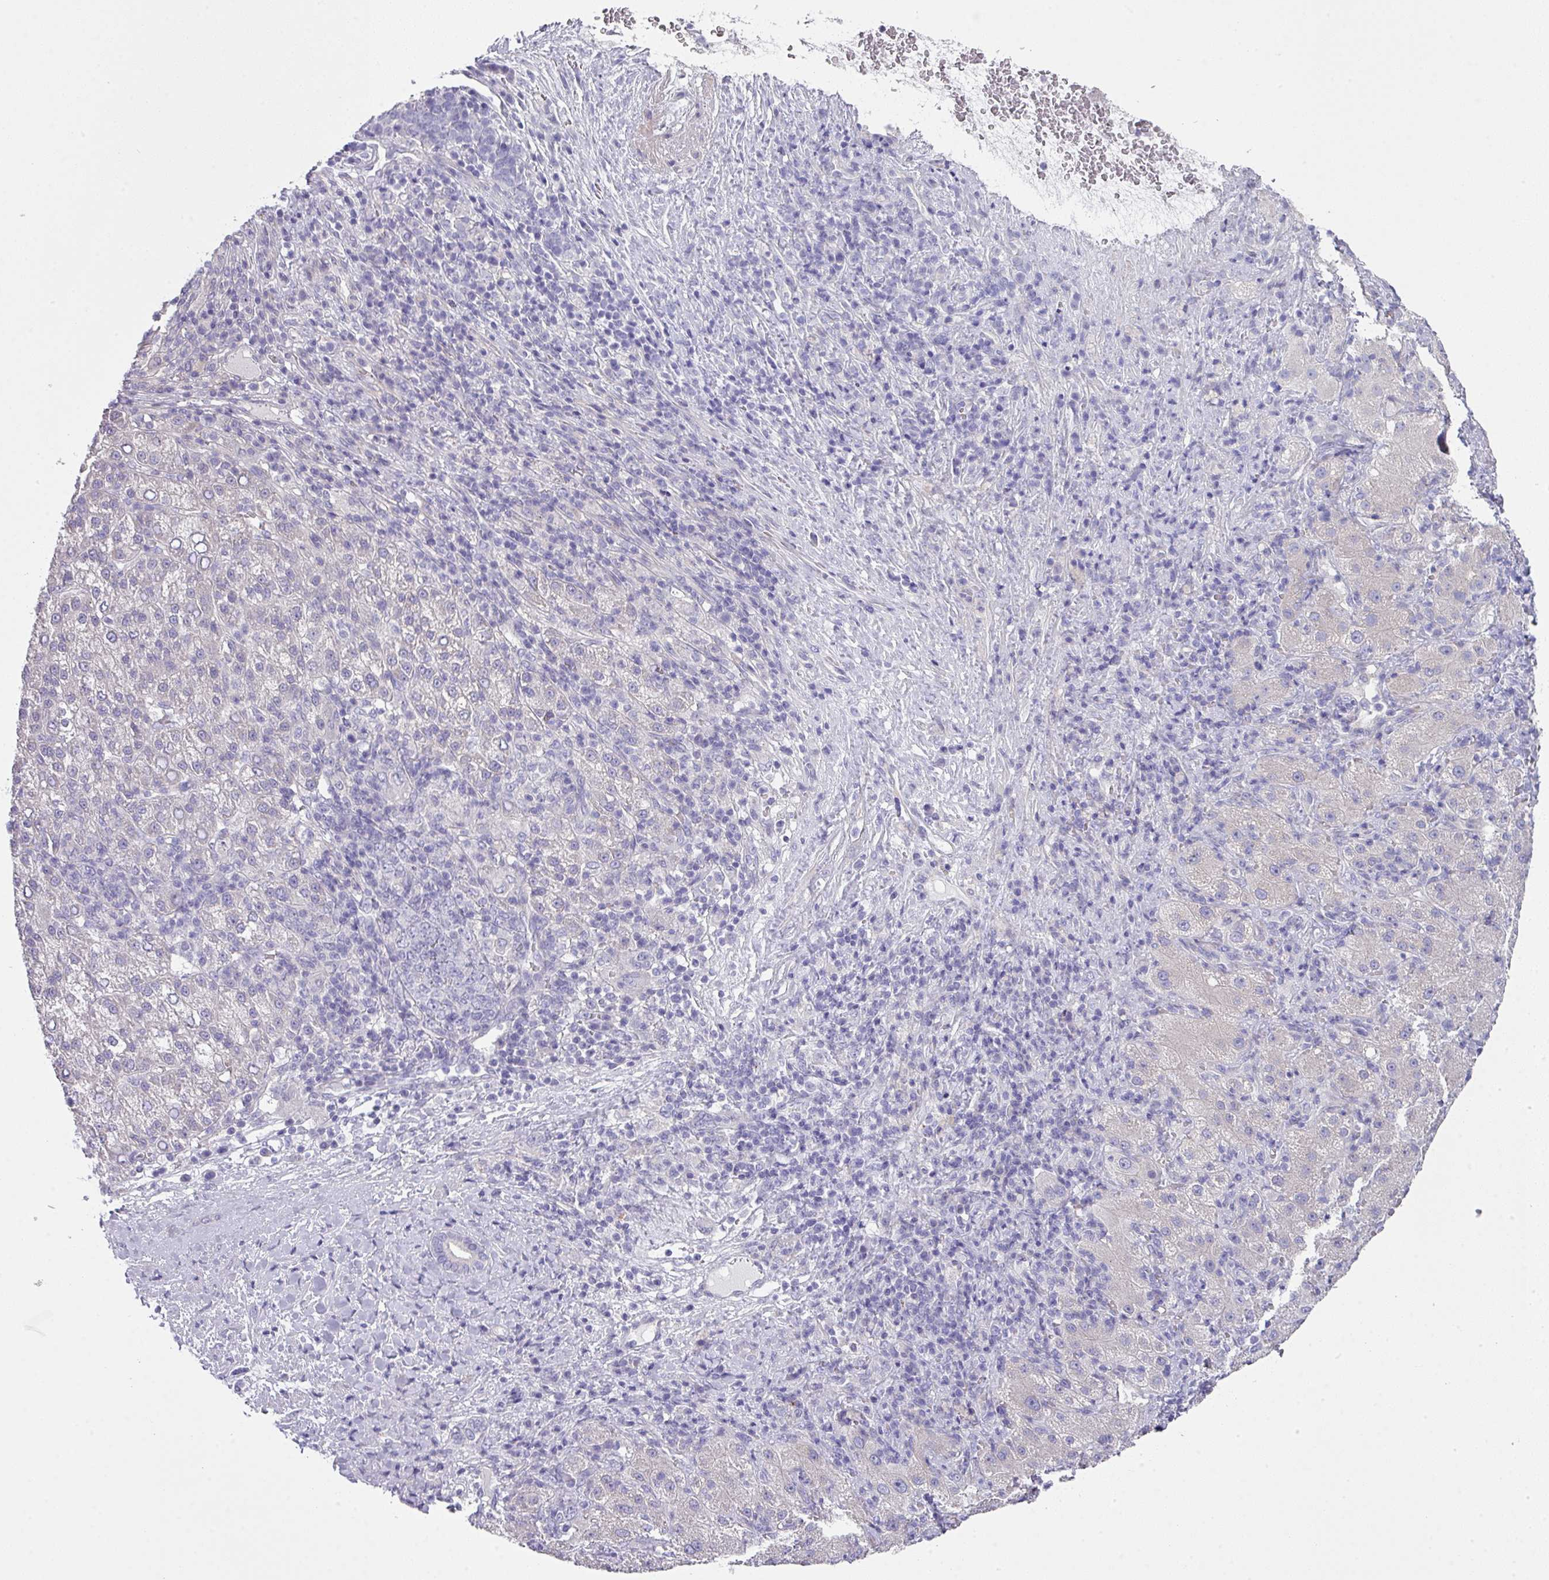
{"staining": {"intensity": "negative", "quantity": "none", "location": "none"}, "tissue": "liver cancer", "cell_type": "Tumor cells", "image_type": "cancer", "snomed": [{"axis": "morphology", "description": "Carcinoma, Hepatocellular, NOS"}, {"axis": "topography", "description": "Liver"}], "caption": "This is an immunohistochemistry (IHC) histopathology image of liver cancer (hepatocellular carcinoma). There is no expression in tumor cells.", "gene": "GLI4", "patient": {"sex": "female", "age": 58}}